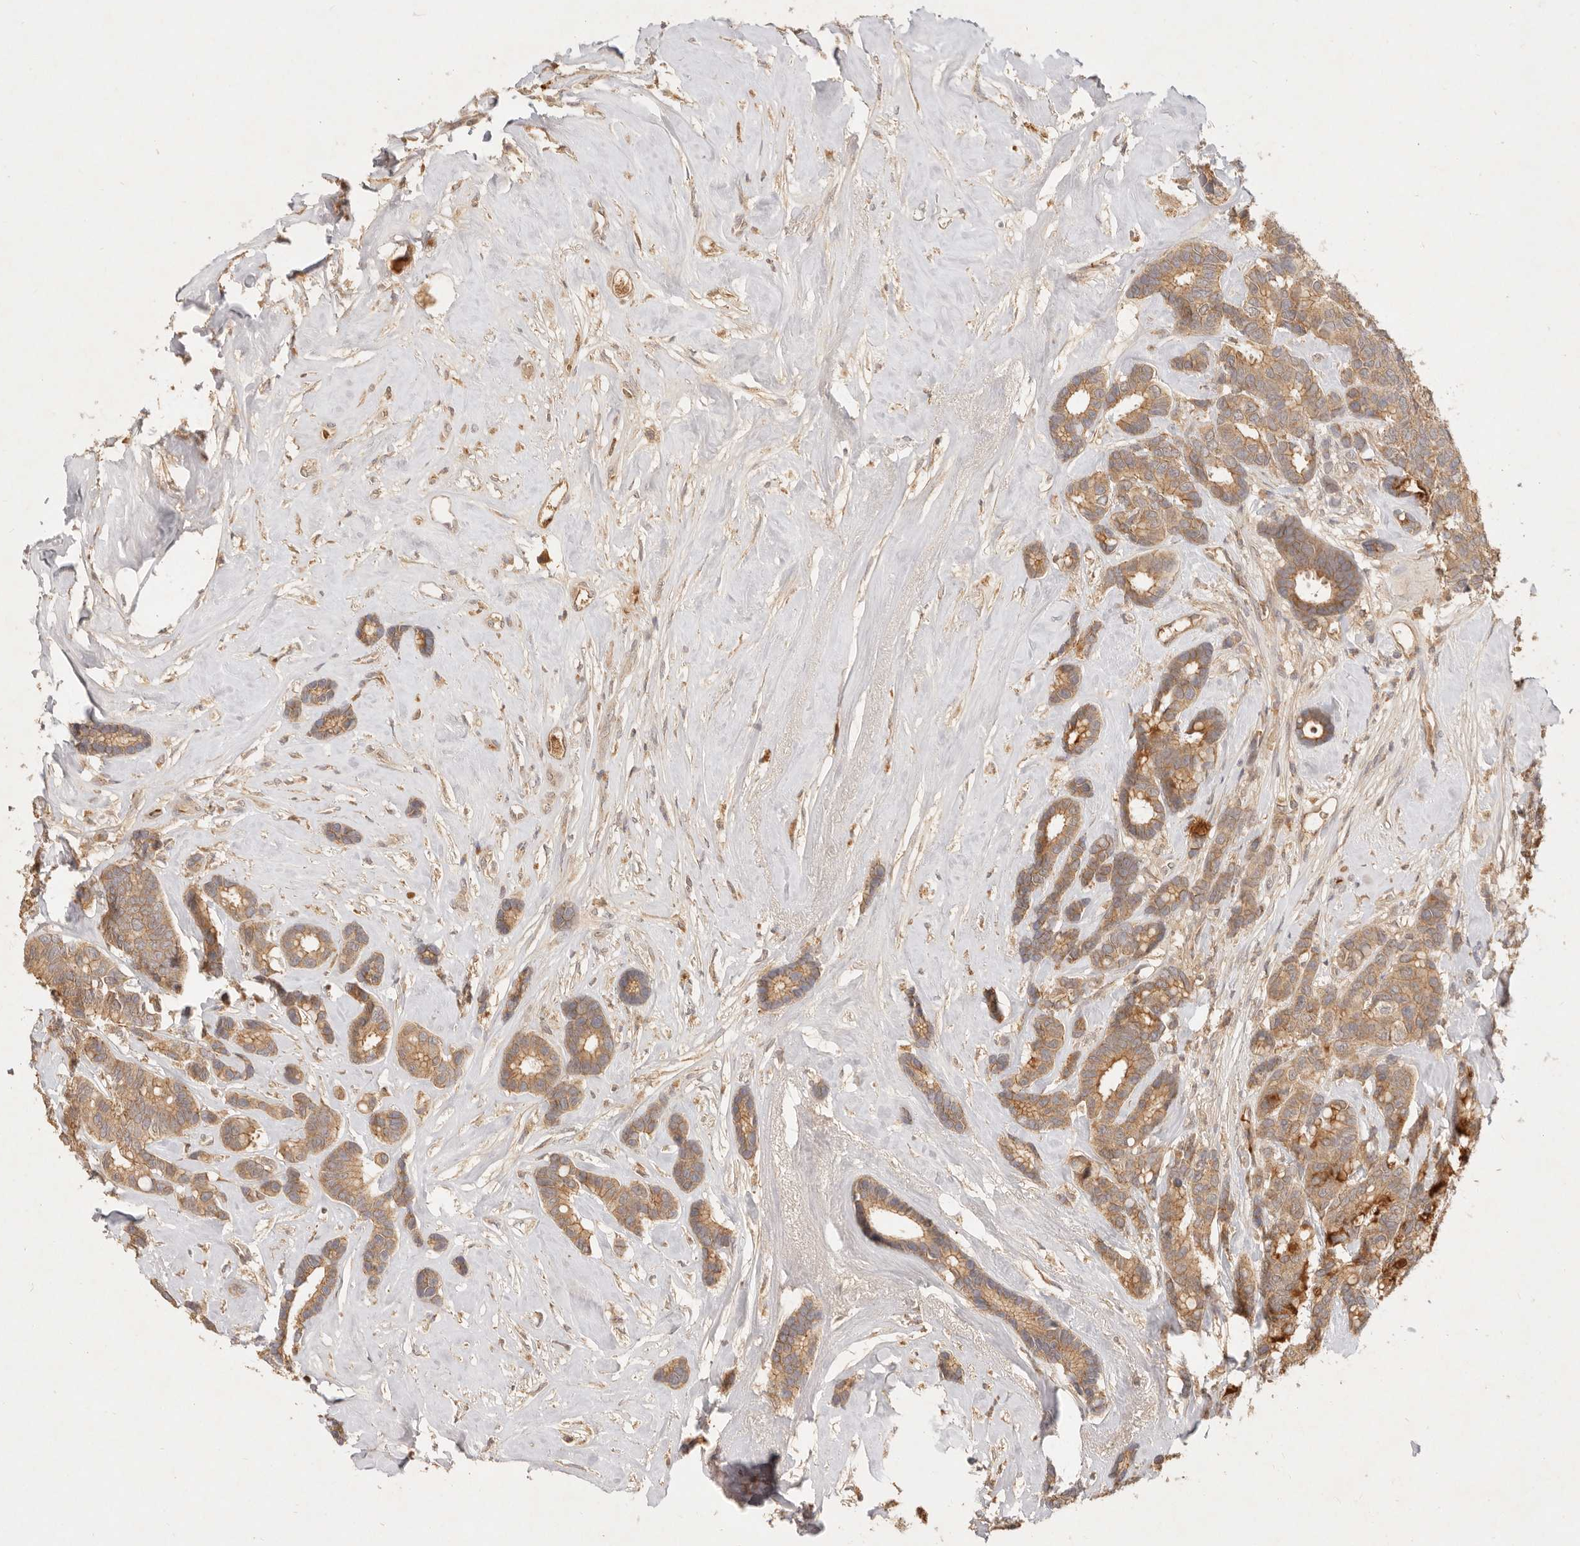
{"staining": {"intensity": "moderate", "quantity": ">75%", "location": "cytoplasmic/membranous"}, "tissue": "breast cancer", "cell_type": "Tumor cells", "image_type": "cancer", "snomed": [{"axis": "morphology", "description": "Duct carcinoma"}, {"axis": "topography", "description": "Breast"}], "caption": "Moderate cytoplasmic/membranous staining for a protein is appreciated in approximately >75% of tumor cells of breast cancer using immunohistochemistry.", "gene": "FREM2", "patient": {"sex": "female", "age": 87}}